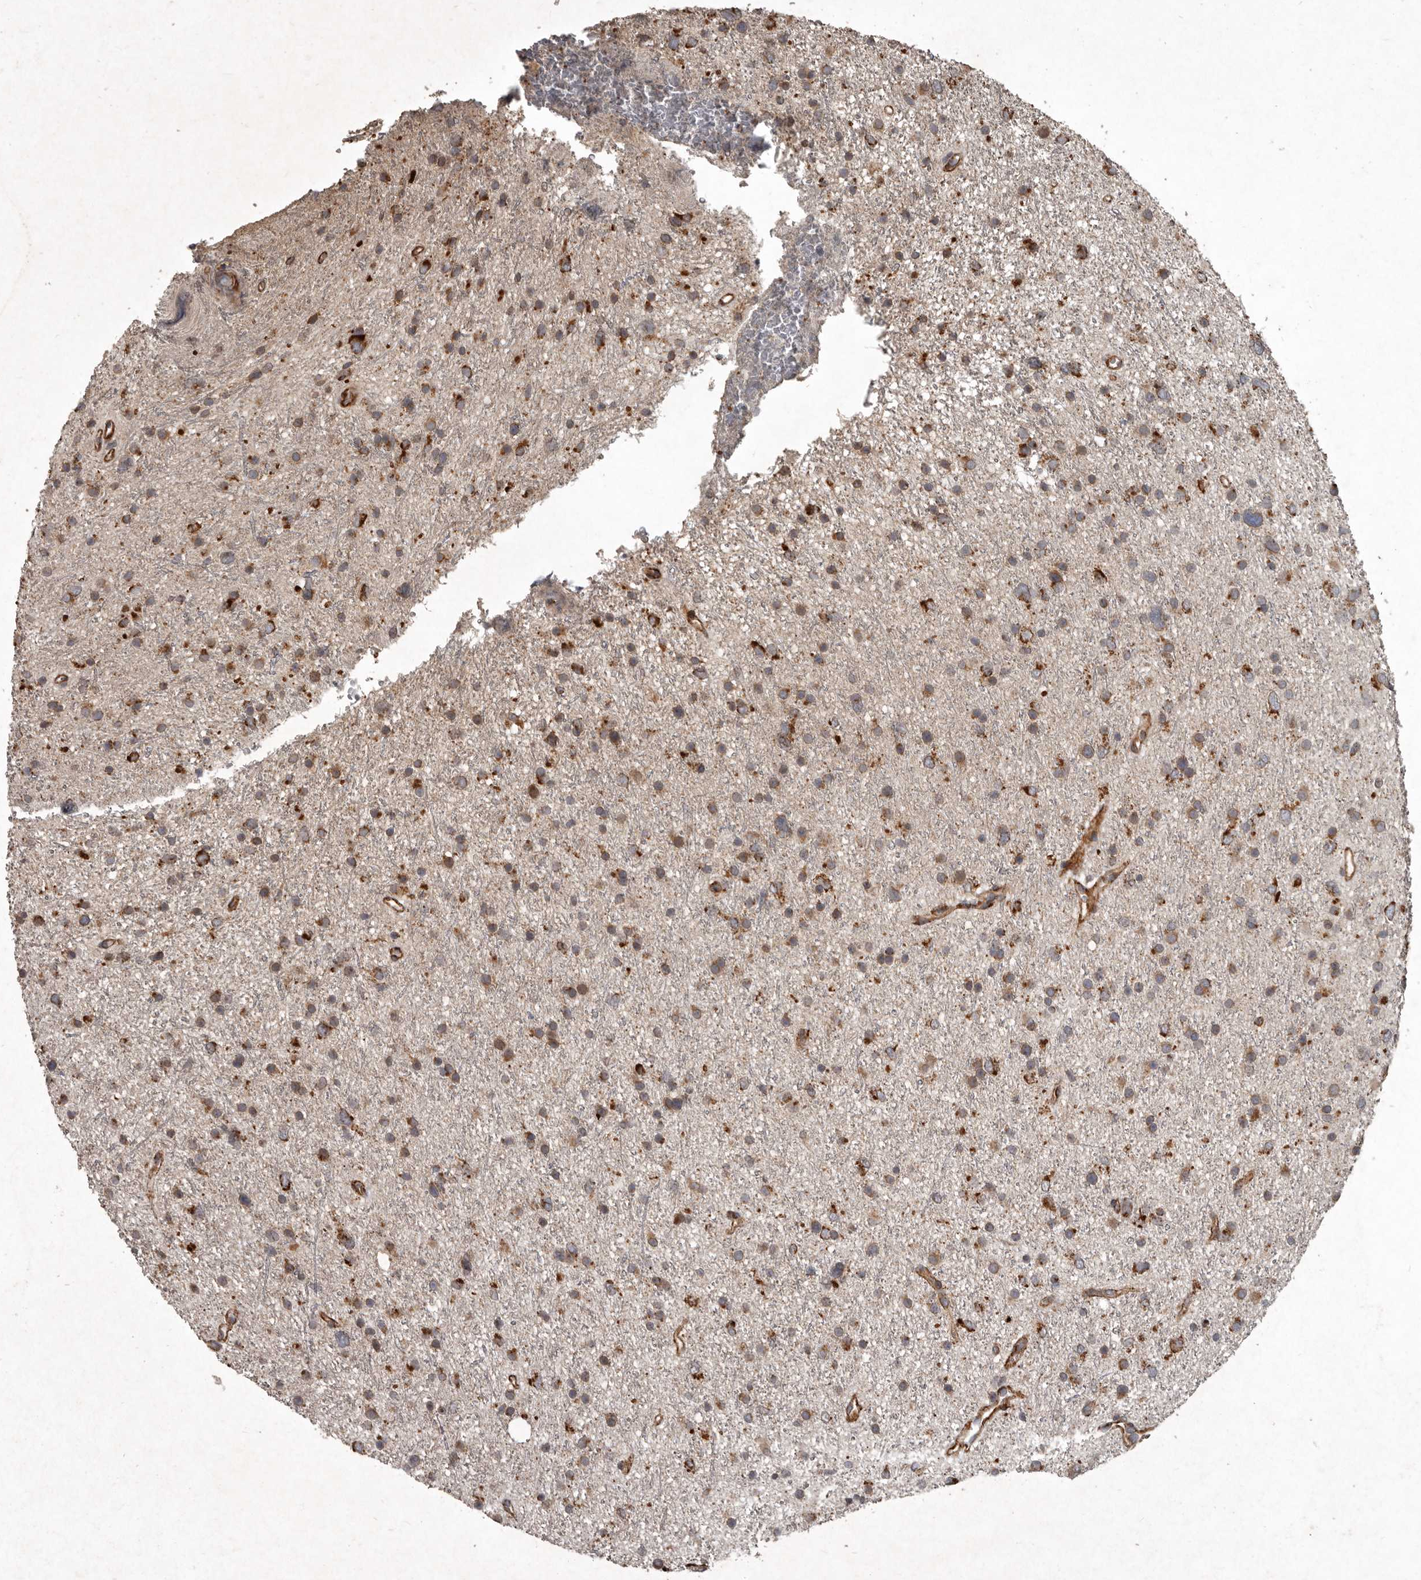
{"staining": {"intensity": "moderate", "quantity": "25%-75%", "location": "cytoplasmic/membranous"}, "tissue": "glioma", "cell_type": "Tumor cells", "image_type": "cancer", "snomed": [{"axis": "morphology", "description": "Glioma, malignant, Low grade"}, {"axis": "topography", "description": "Cerebral cortex"}], "caption": "Immunohistochemistry (IHC) staining of malignant low-grade glioma, which shows medium levels of moderate cytoplasmic/membranous expression in about 25%-75% of tumor cells indicating moderate cytoplasmic/membranous protein positivity. The staining was performed using DAB (brown) for protein detection and nuclei were counterstained in hematoxylin (blue).", "gene": "MRPS15", "patient": {"sex": "female", "age": 39}}